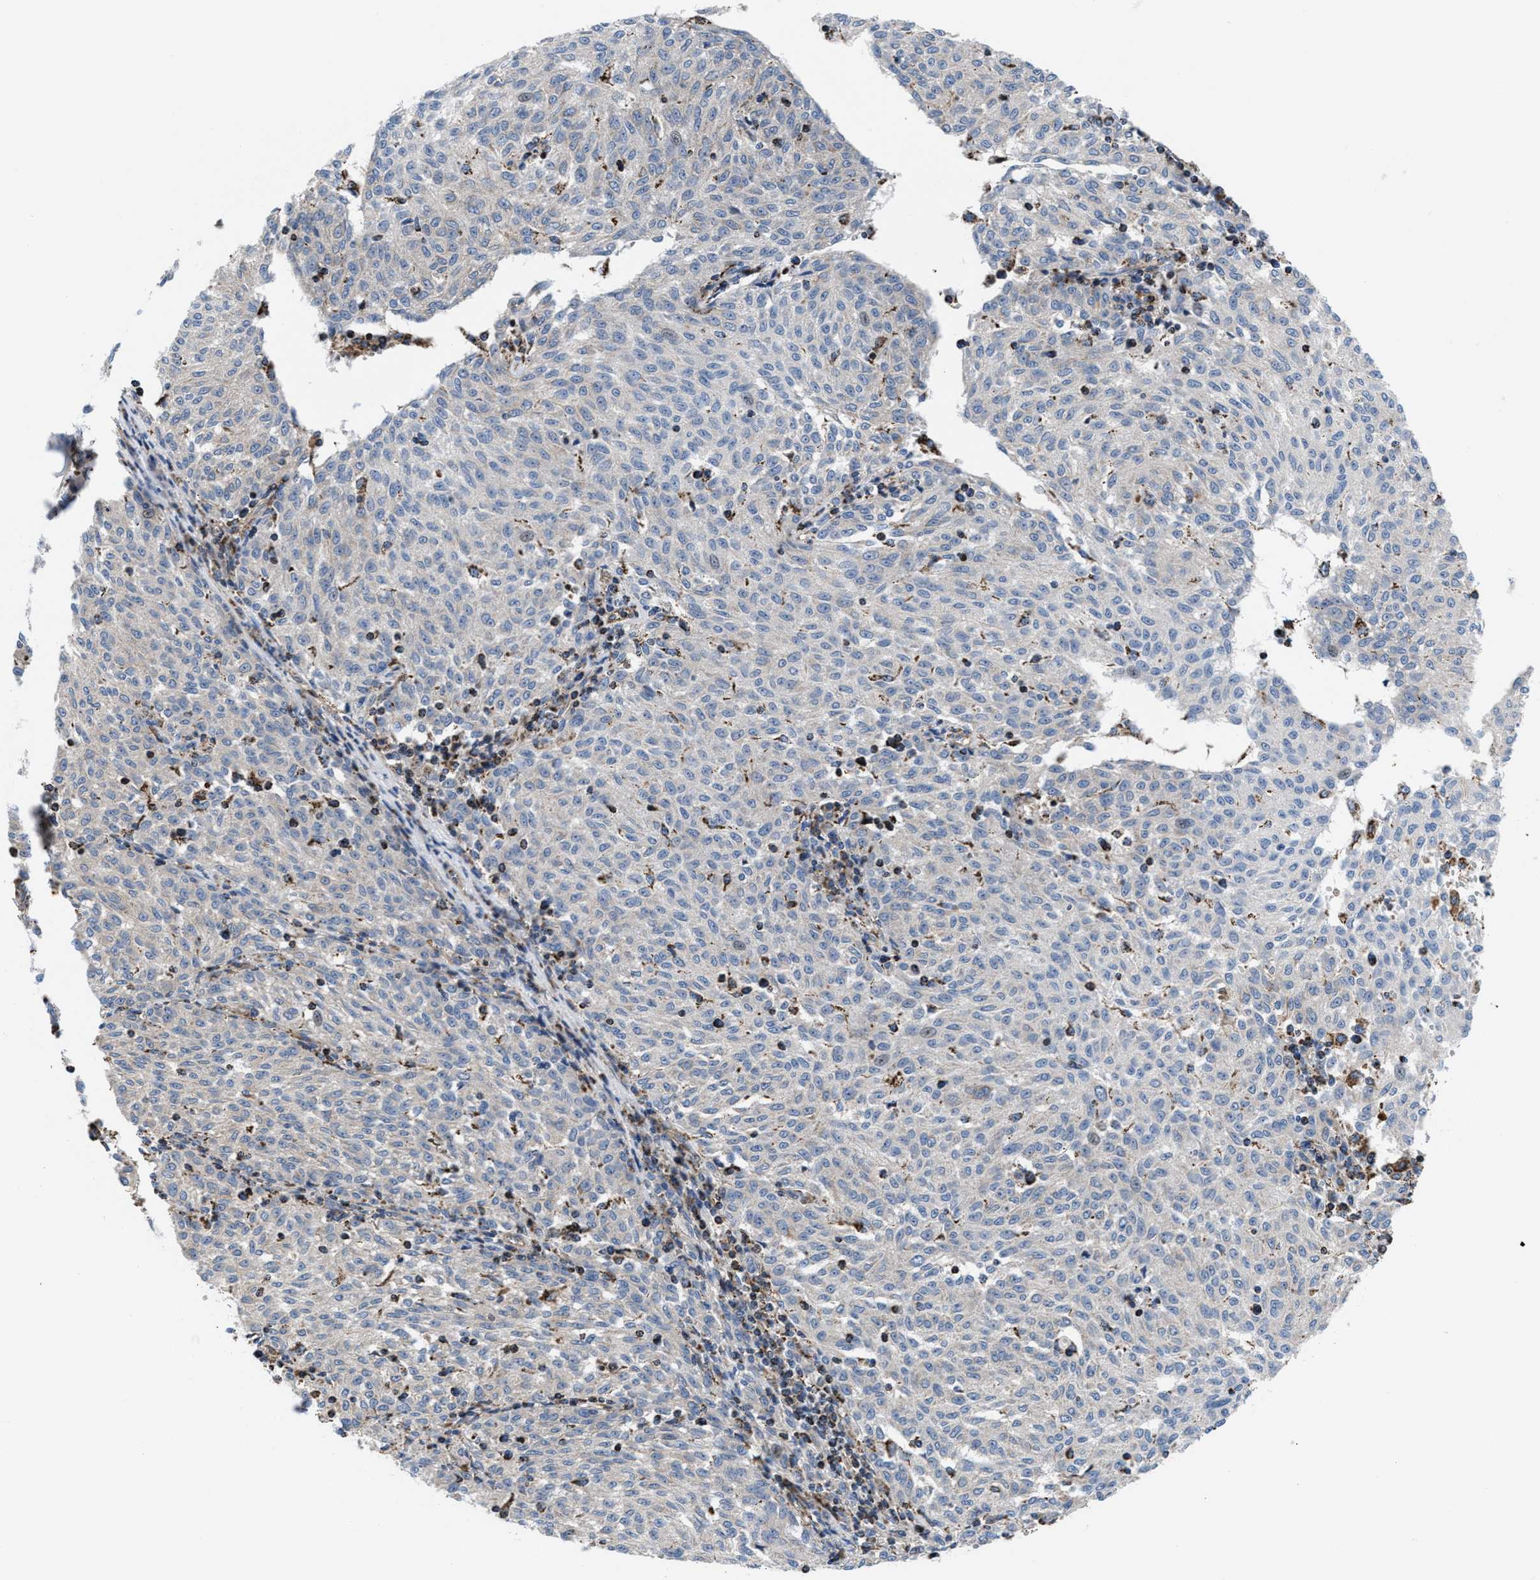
{"staining": {"intensity": "negative", "quantity": "none", "location": "none"}, "tissue": "melanoma", "cell_type": "Tumor cells", "image_type": "cancer", "snomed": [{"axis": "morphology", "description": "Malignant melanoma, NOS"}, {"axis": "topography", "description": "Skin"}], "caption": "Protein analysis of malignant melanoma shows no significant expression in tumor cells.", "gene": "PRR15L", "patient": {"sex": "female", "age": 72}}